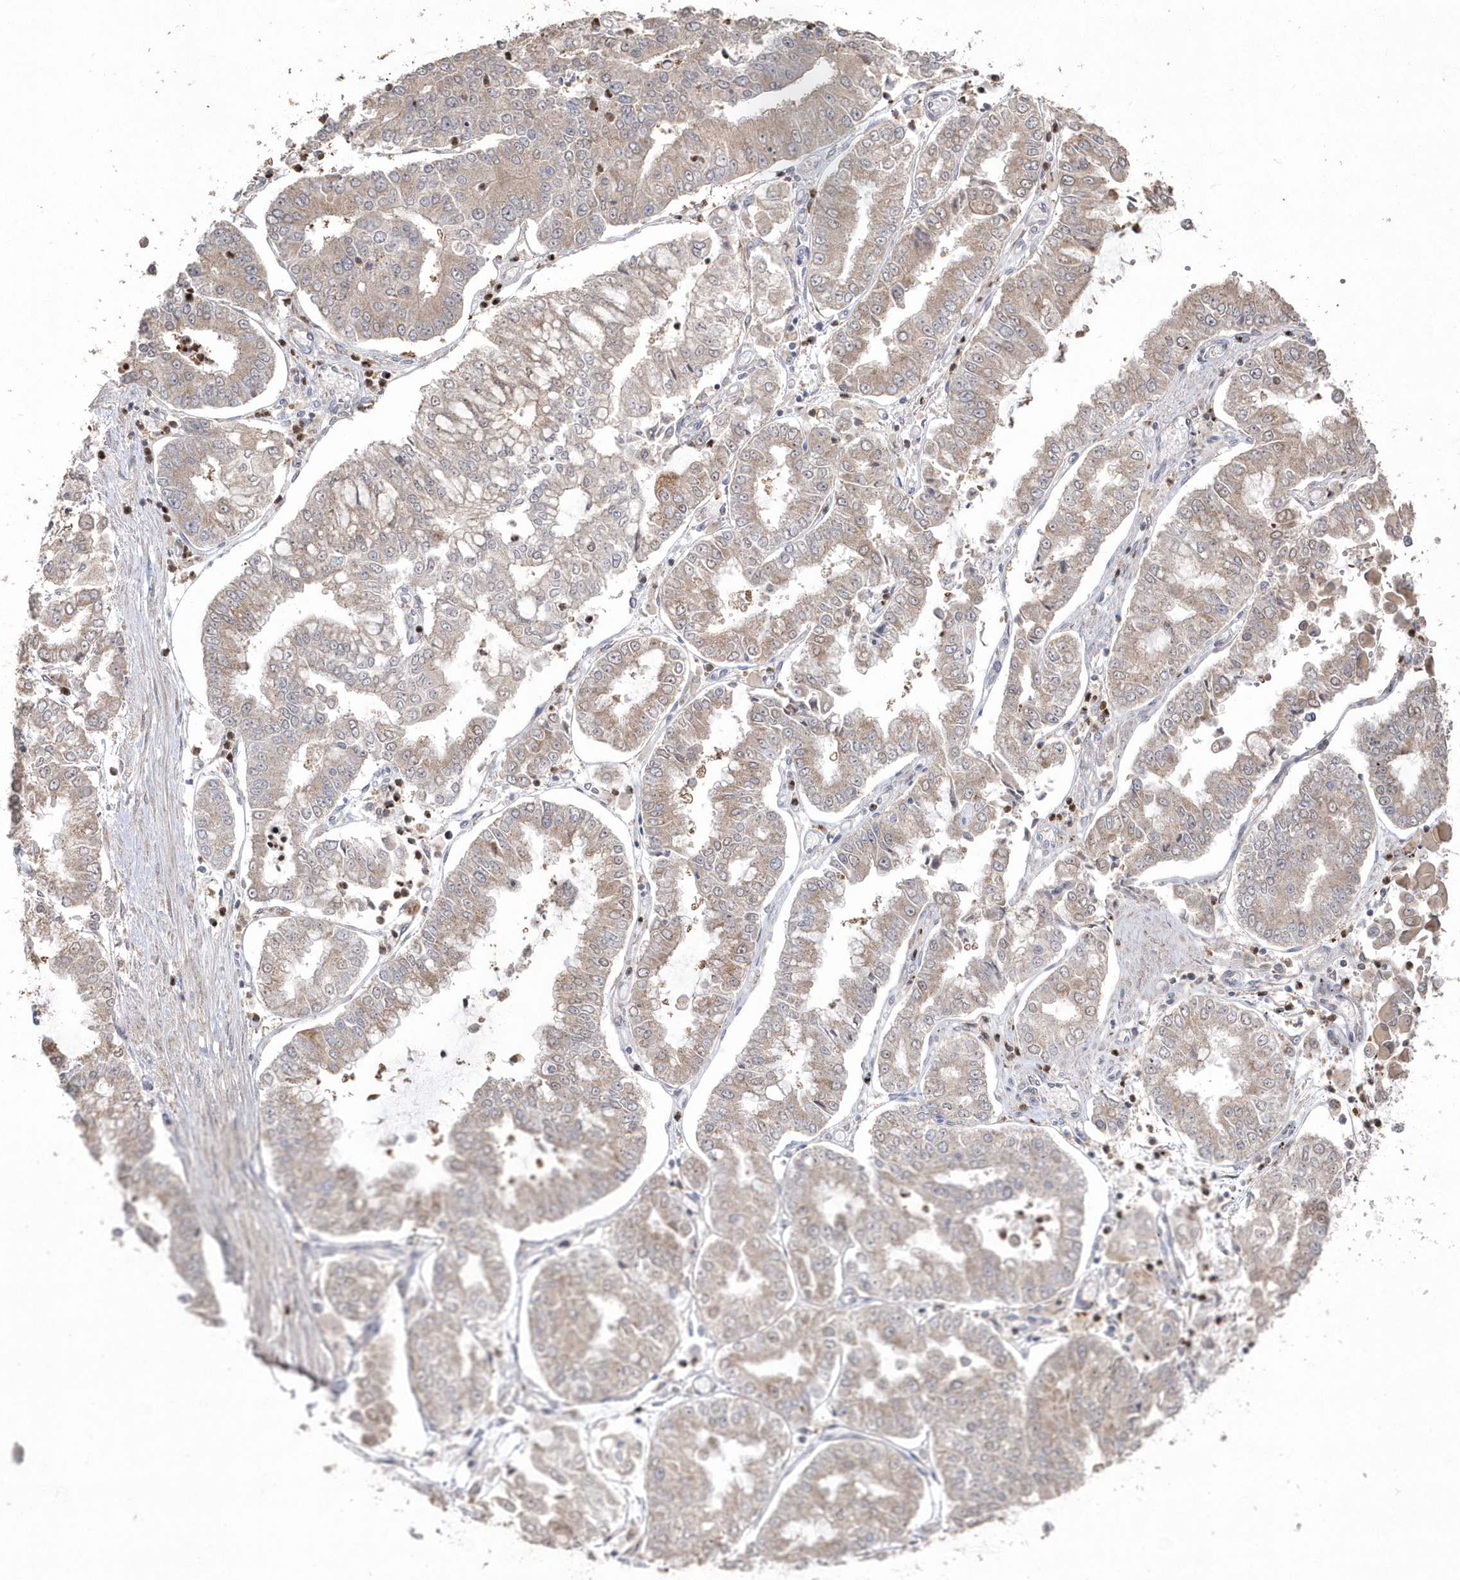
{"staining": {"intensity": "weak", "quantity": ">75%", "location": "cytoplasmic/membranous"}, "tissue": "stomach cancer", "cell_type": "Tumor cells", "image_type": "cancer", "snomed": [{"axis": "morphology", "description": "Adenocarcinoma, NOS"}, {"axis": "topography", "description": "Stomach"}], "caption": "Tumor cells show low levels of weak cytoplasmic/membranous expression in approximately >75% of cells in stomach cancer.", "gene": "GEMIN6", "patient": {"sex": "male", "age": 76}}